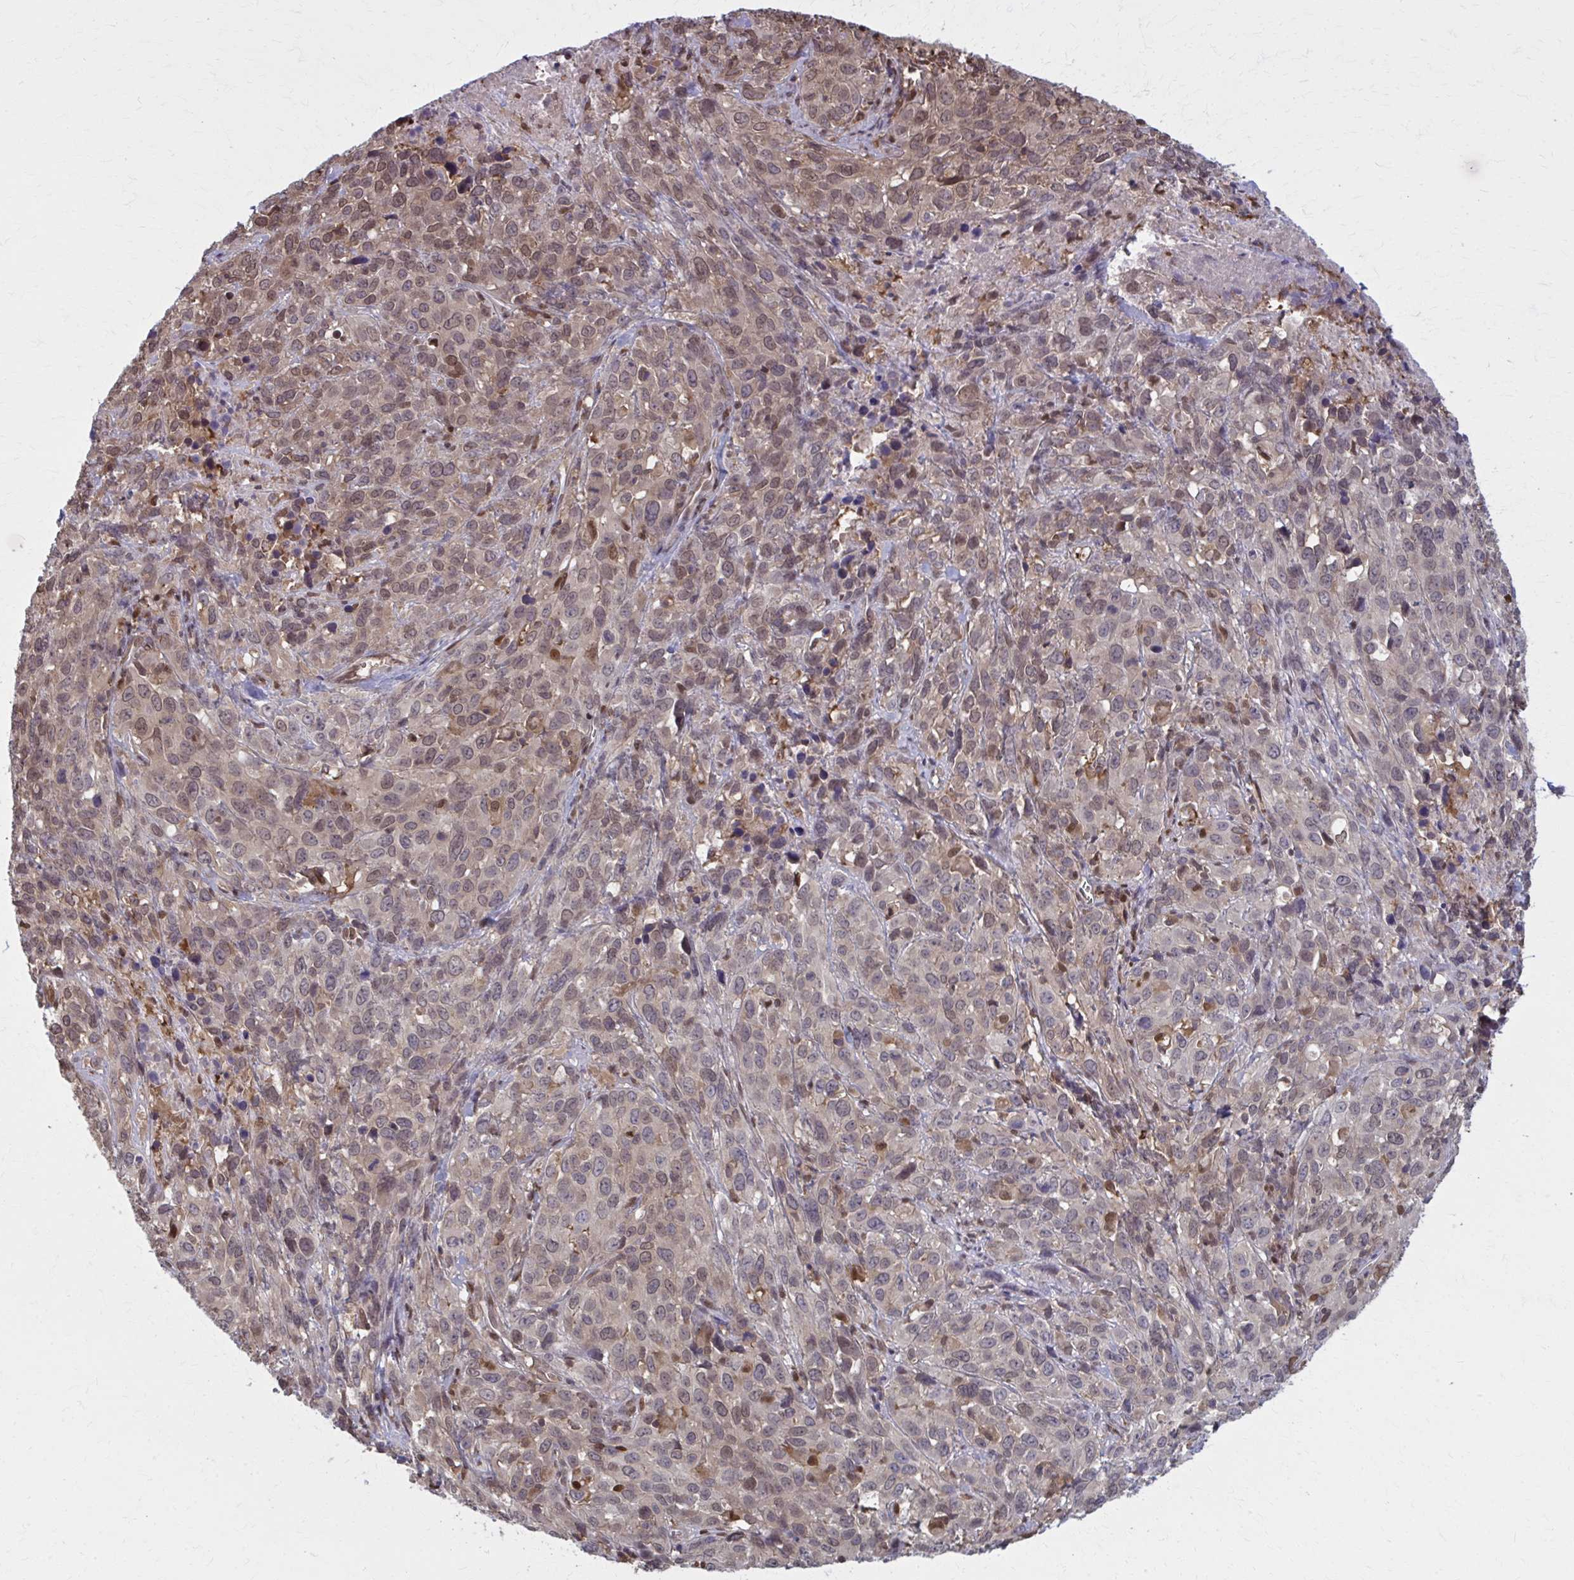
{"staining": {"intensity": "weak", "quantity": ">75%", "location": "cytoplasmic/membranous,nuclear"}, "tissue": "cervical cancer", "cell_type": "Tumor cells", "image_type": "cancer", "snomed": [{"axis": "morphology", "description": "Normal tissue, NOS"}, {"axis": "morphology", "description": "Squamous cell carcinoma, NOS"}, {"axis": "topography", "description": "Cervix"}], "caption": "Brown immunohistochemical staining in cervical cancer exhibits weak cytoplasmic/membranous and nuclear expression in about >75% of tumor cells.", "gene": "MDH1", "patient": {"sex": "female", "age": 51}}